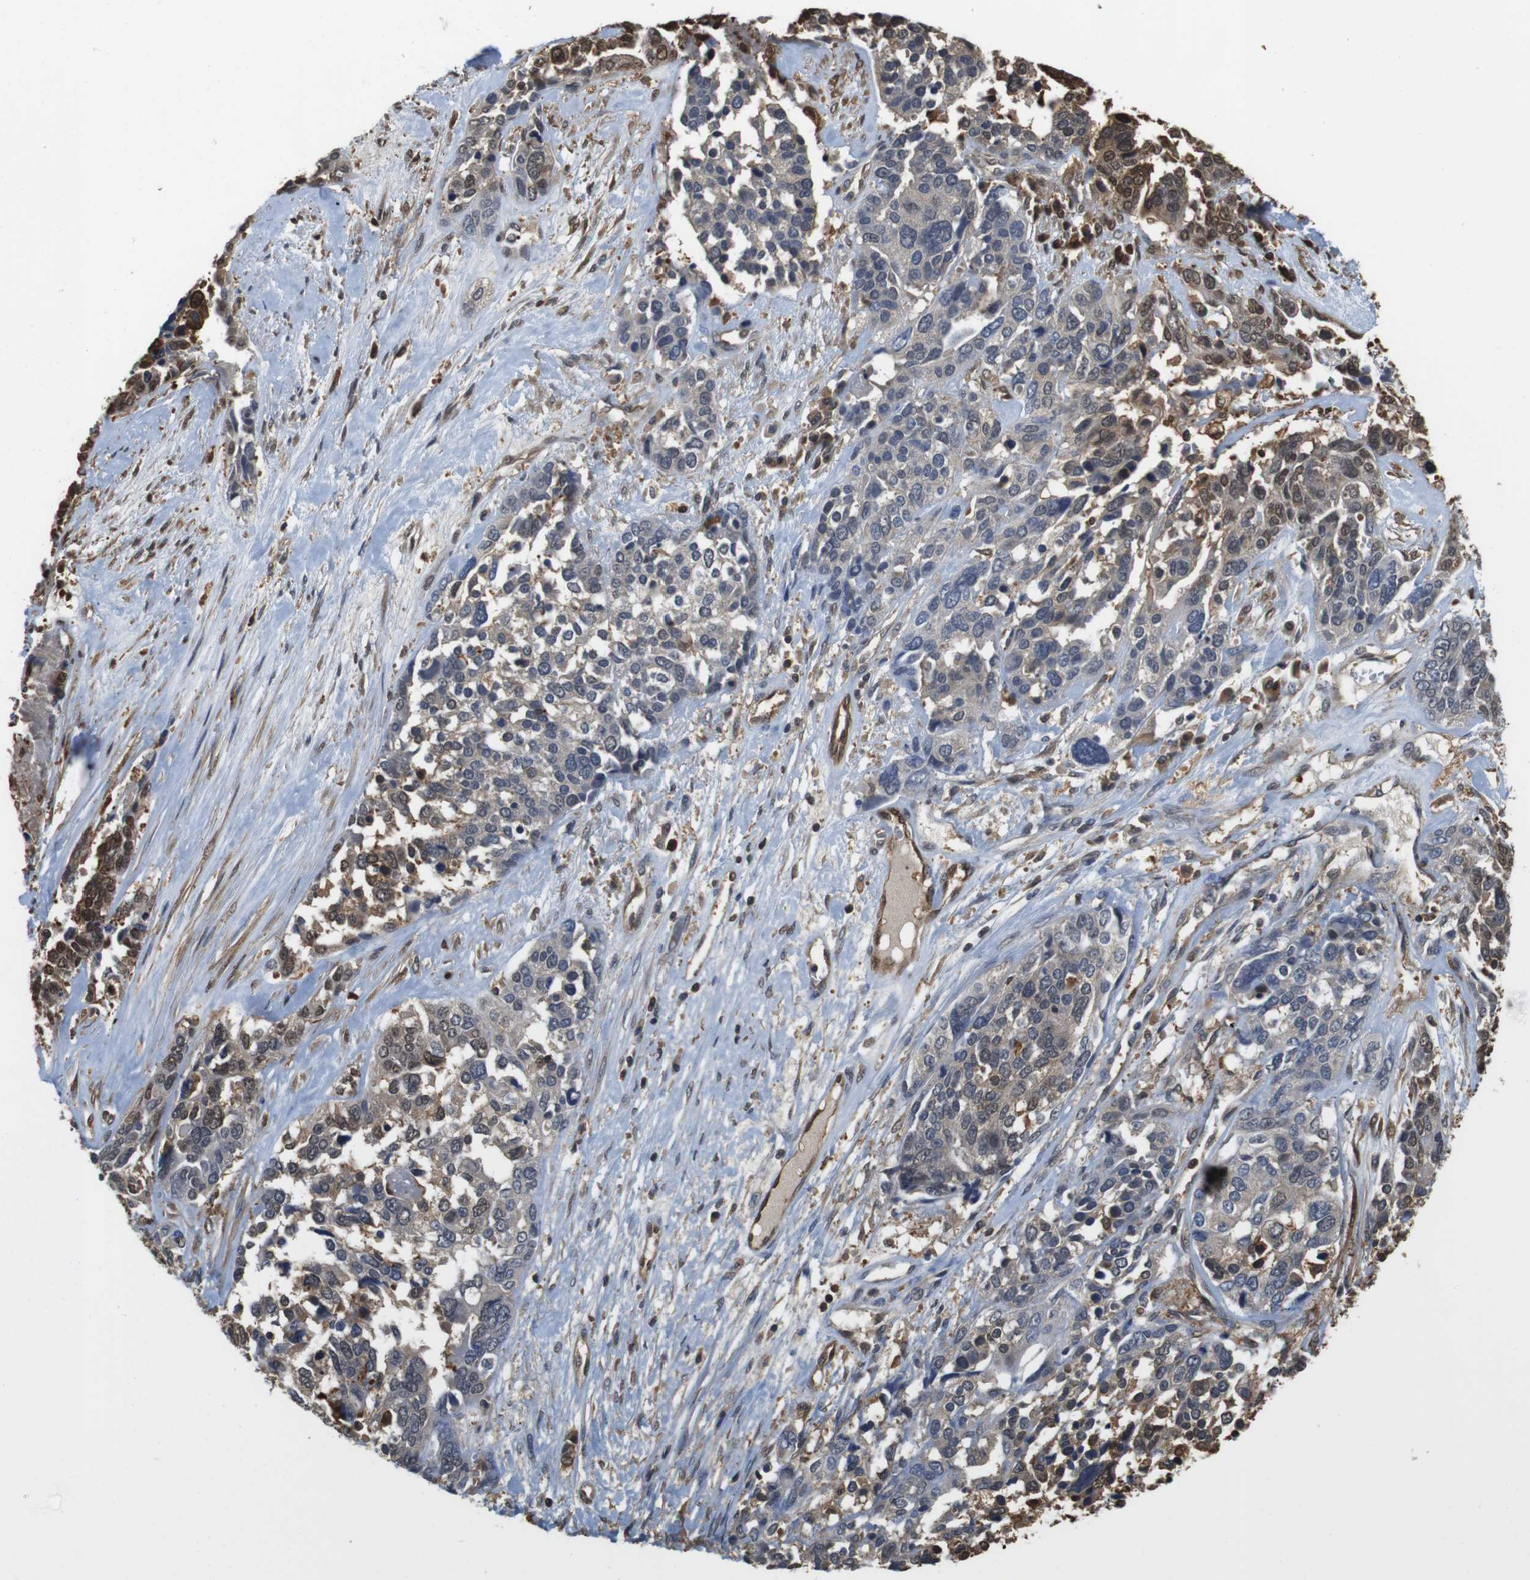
{"staining": {"intensity": "moderate", "quantity": "25%-75%", "location": "cytoplasmic/membranous,nuclear"}, "tissue": "ovarian cancer", "cell_type": "Tumor cells", "image_type": "cancer", "snomed": [{"axis": "morphology", "description": "Cystadenocarcinoma, serous, NOS"}, {"axis": "topography", "description": "Ovary"}], "caption": "The immunohistochemical stain highlights moderate cytoplasmic/membranous and nuclear expression in tumor cells of serous cystadenocarcinoma (ovarian) tissue.", "gene": "LDHA", "patient": {"sex": "female", "age": 44}}